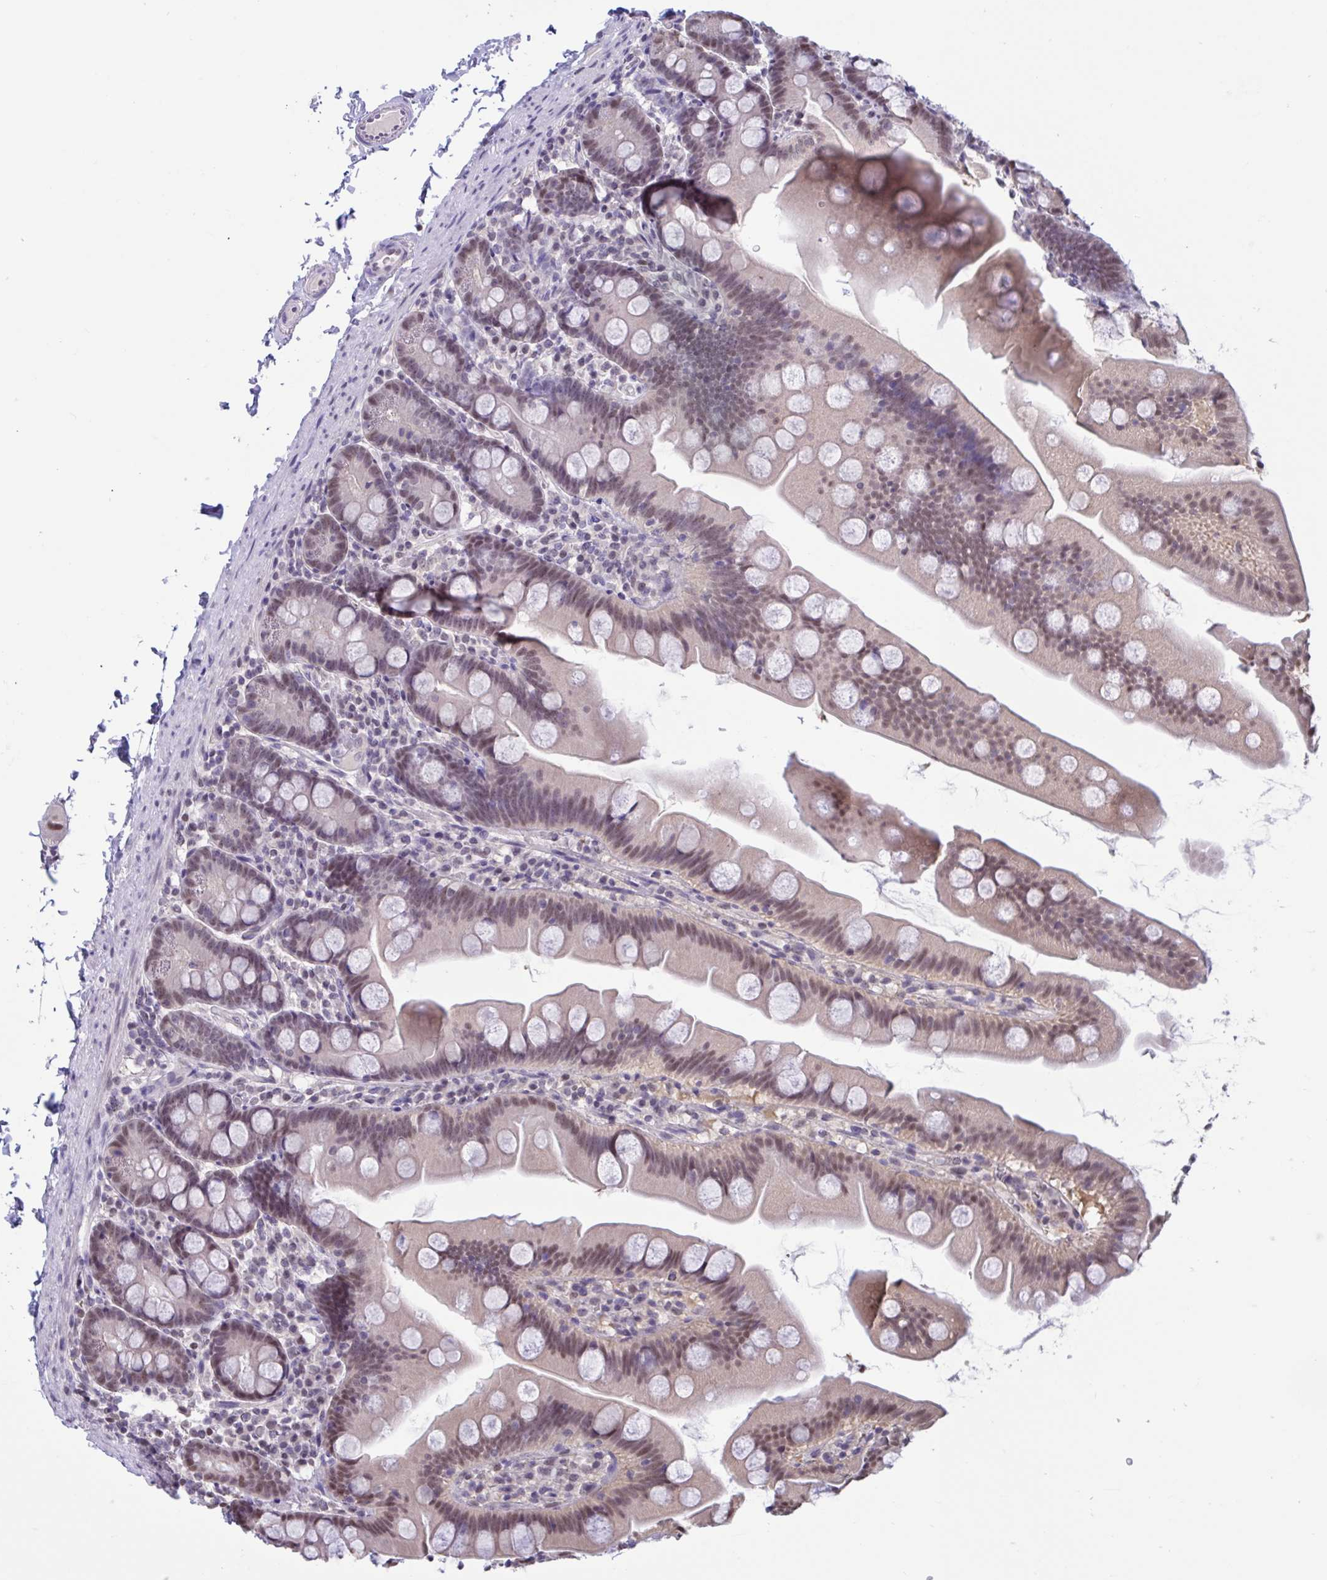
{"staining": {"intensity": "weak", "quantity": "25%-75%", "location": "nuclear"}, "tissue": "small intestine", "cell_type": "Glandular cells", "image_type": "normal", "snomed": [{"axis": "morphology", "description": "Normal tissue, NOS"}, {"axis": "topography", "description": "Small intestine"}], "caption": "Human small intestine stained for a protein (brown) shows weak nuclear positive staining in about 25%-75% of glandular cells.", "gene": "RBL1", "patient": {"sex": "female", "age": 68}}